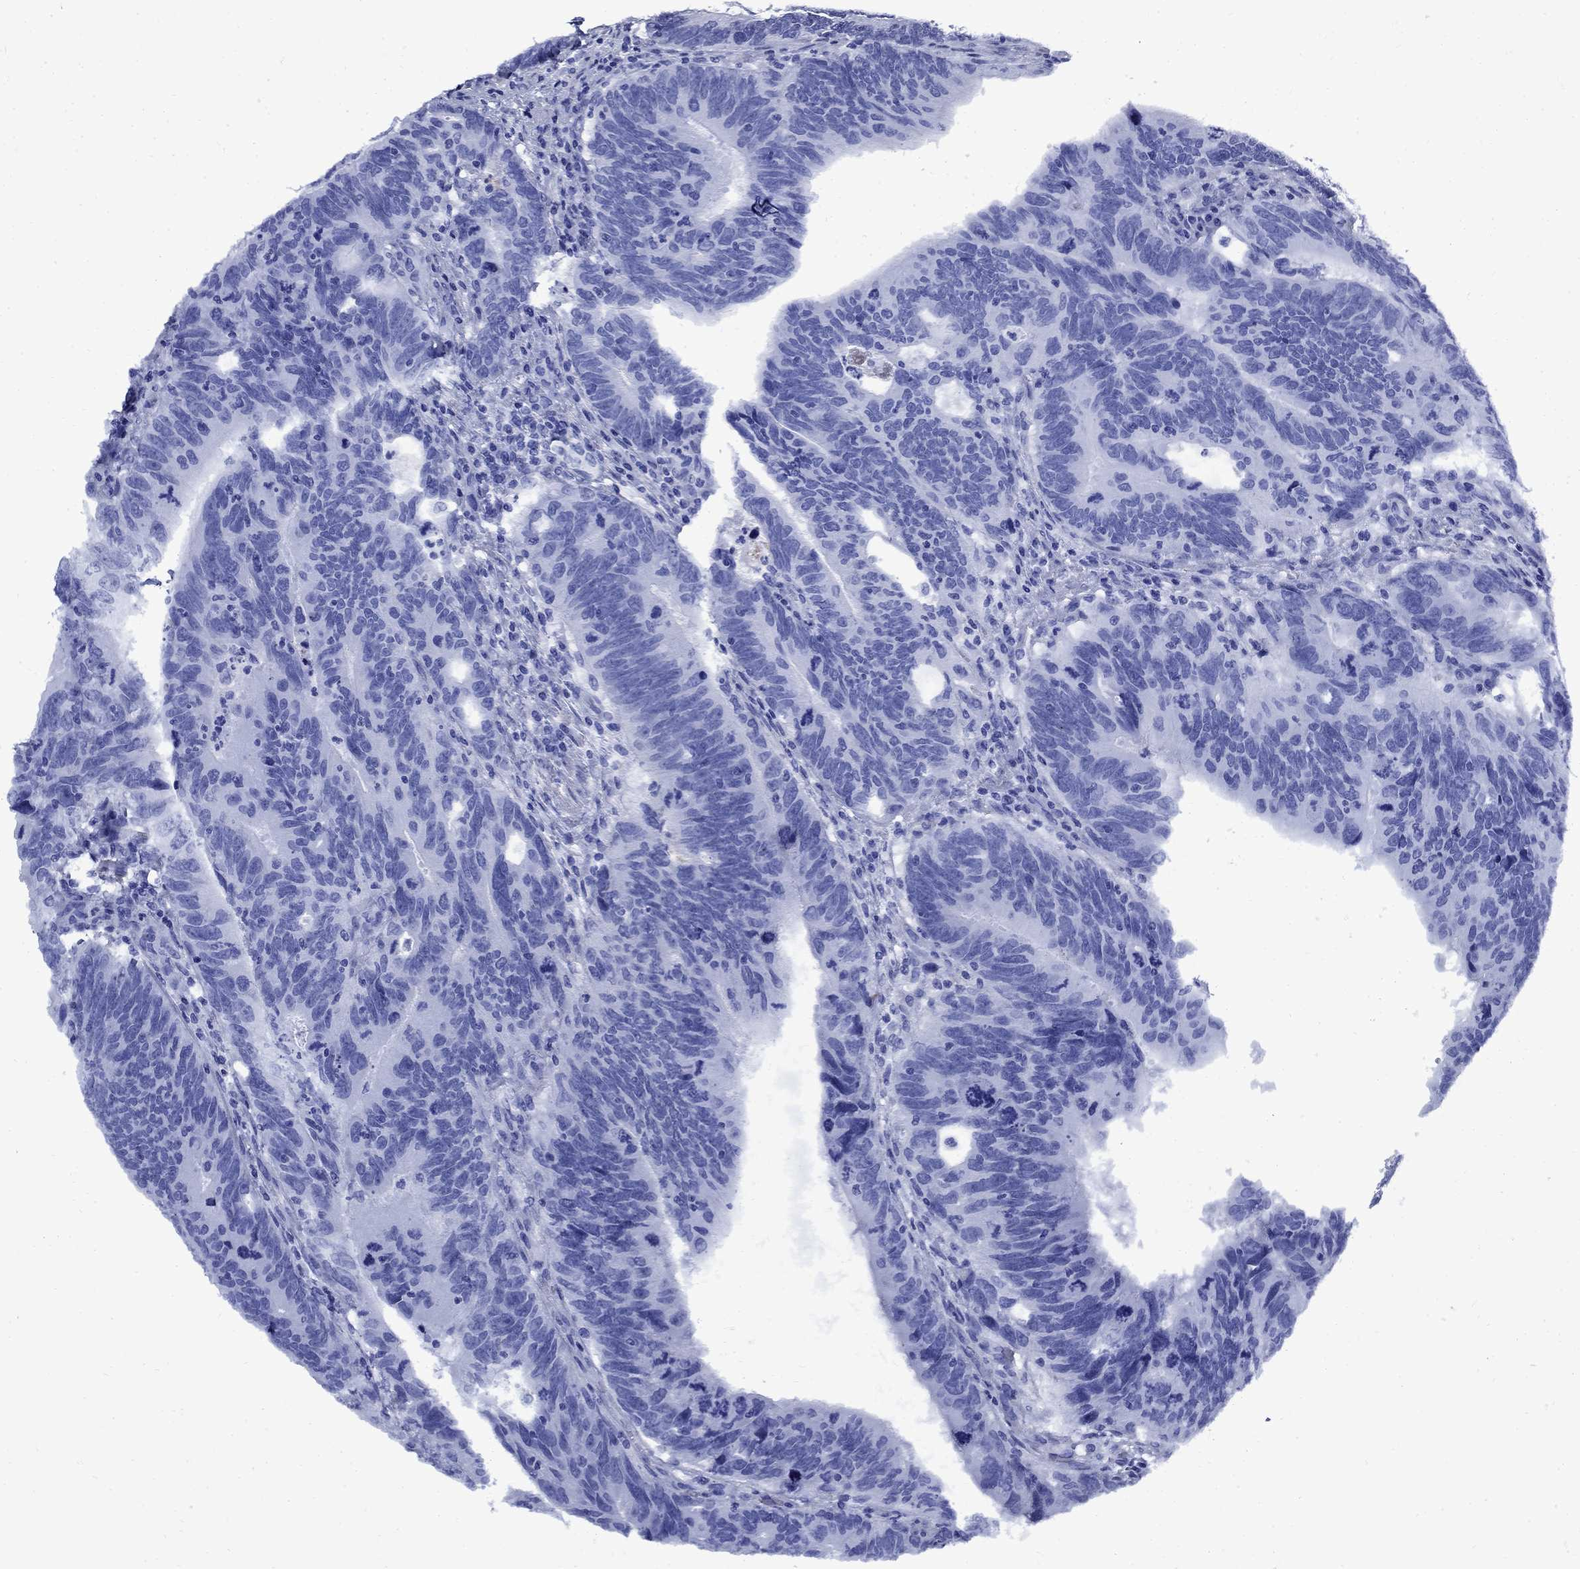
{"staining": {"intensity": "negative", "quantity": "none", "location": "none"}, "tissue": "colorectal cancer", "cell_type": "Tumor cells", "image_type": "cancer", "snomed": [{"axis": "morphology", "description": "Adenocarcinoma, NOS"}, {"axis": "topography", "description": "Colon"}], "caption": "IHC micrograph of colorectal adenocarcinoma stained for a protein (brown), which reveals no positivity in tumor cells.", "gene": "VTN", "patient": {"sex": "female", "age": 77}}